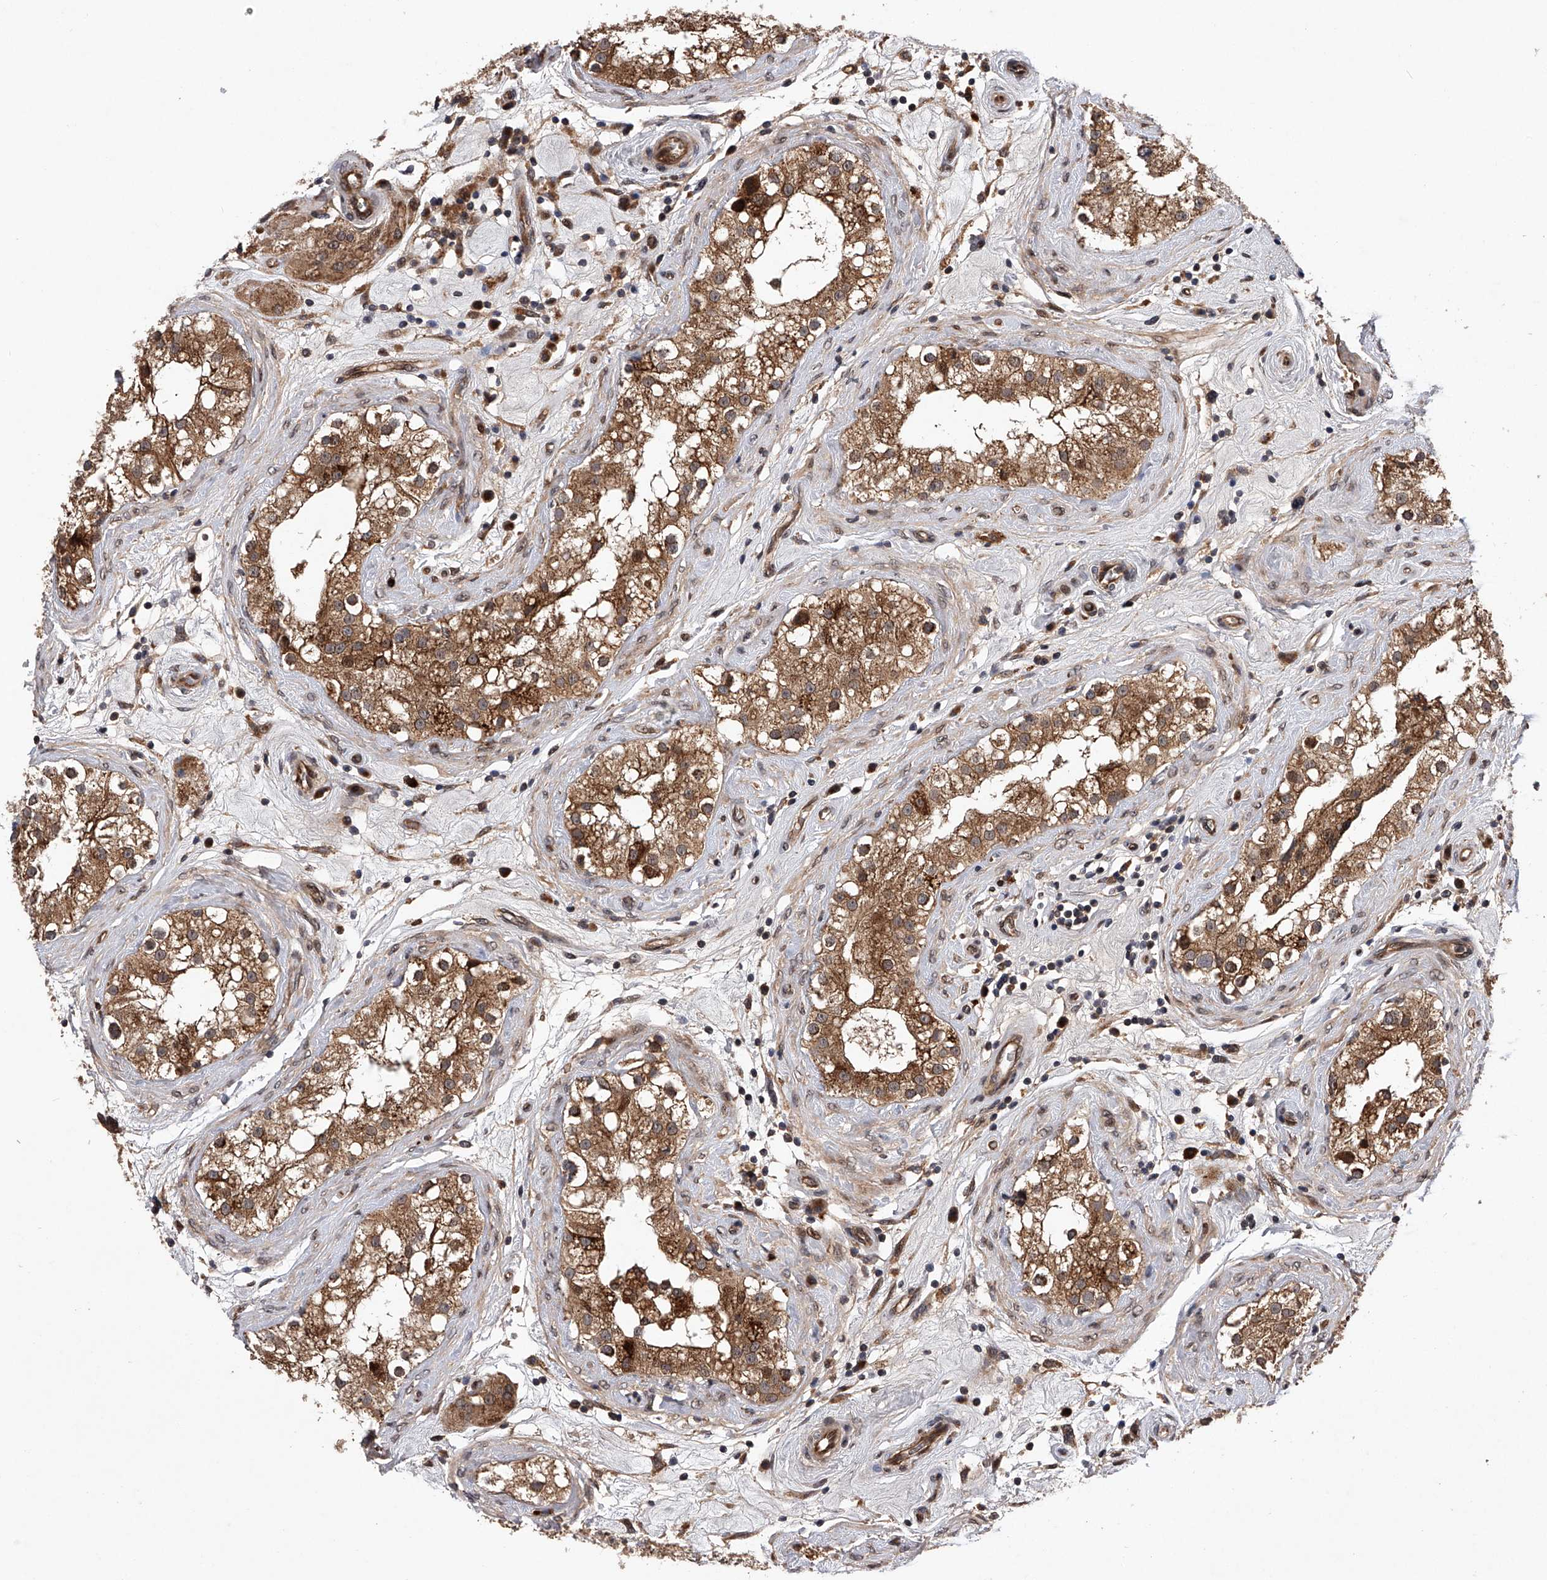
{"staining": {"intensity": "strong", "quantity": ">75%", "location": "cytoplasmic/membranous"}, "tissue": "testis", "cell_type": "Cells in seminiferous ducts", "image_type": "normal", "snomed": [{"axis": "morphology", "description": "Normal tissue, NOS"}, {"axis": "topography", "description": "Testis"}], "caption": "This is an image of immunohistochemistry staining of normal testis, which shows strong positivity in the cytoplasmic/membranous of cells in seminiferous ducts.", "gene": "MAP3K11", "patient": {"sex": "male", "age": 84}}